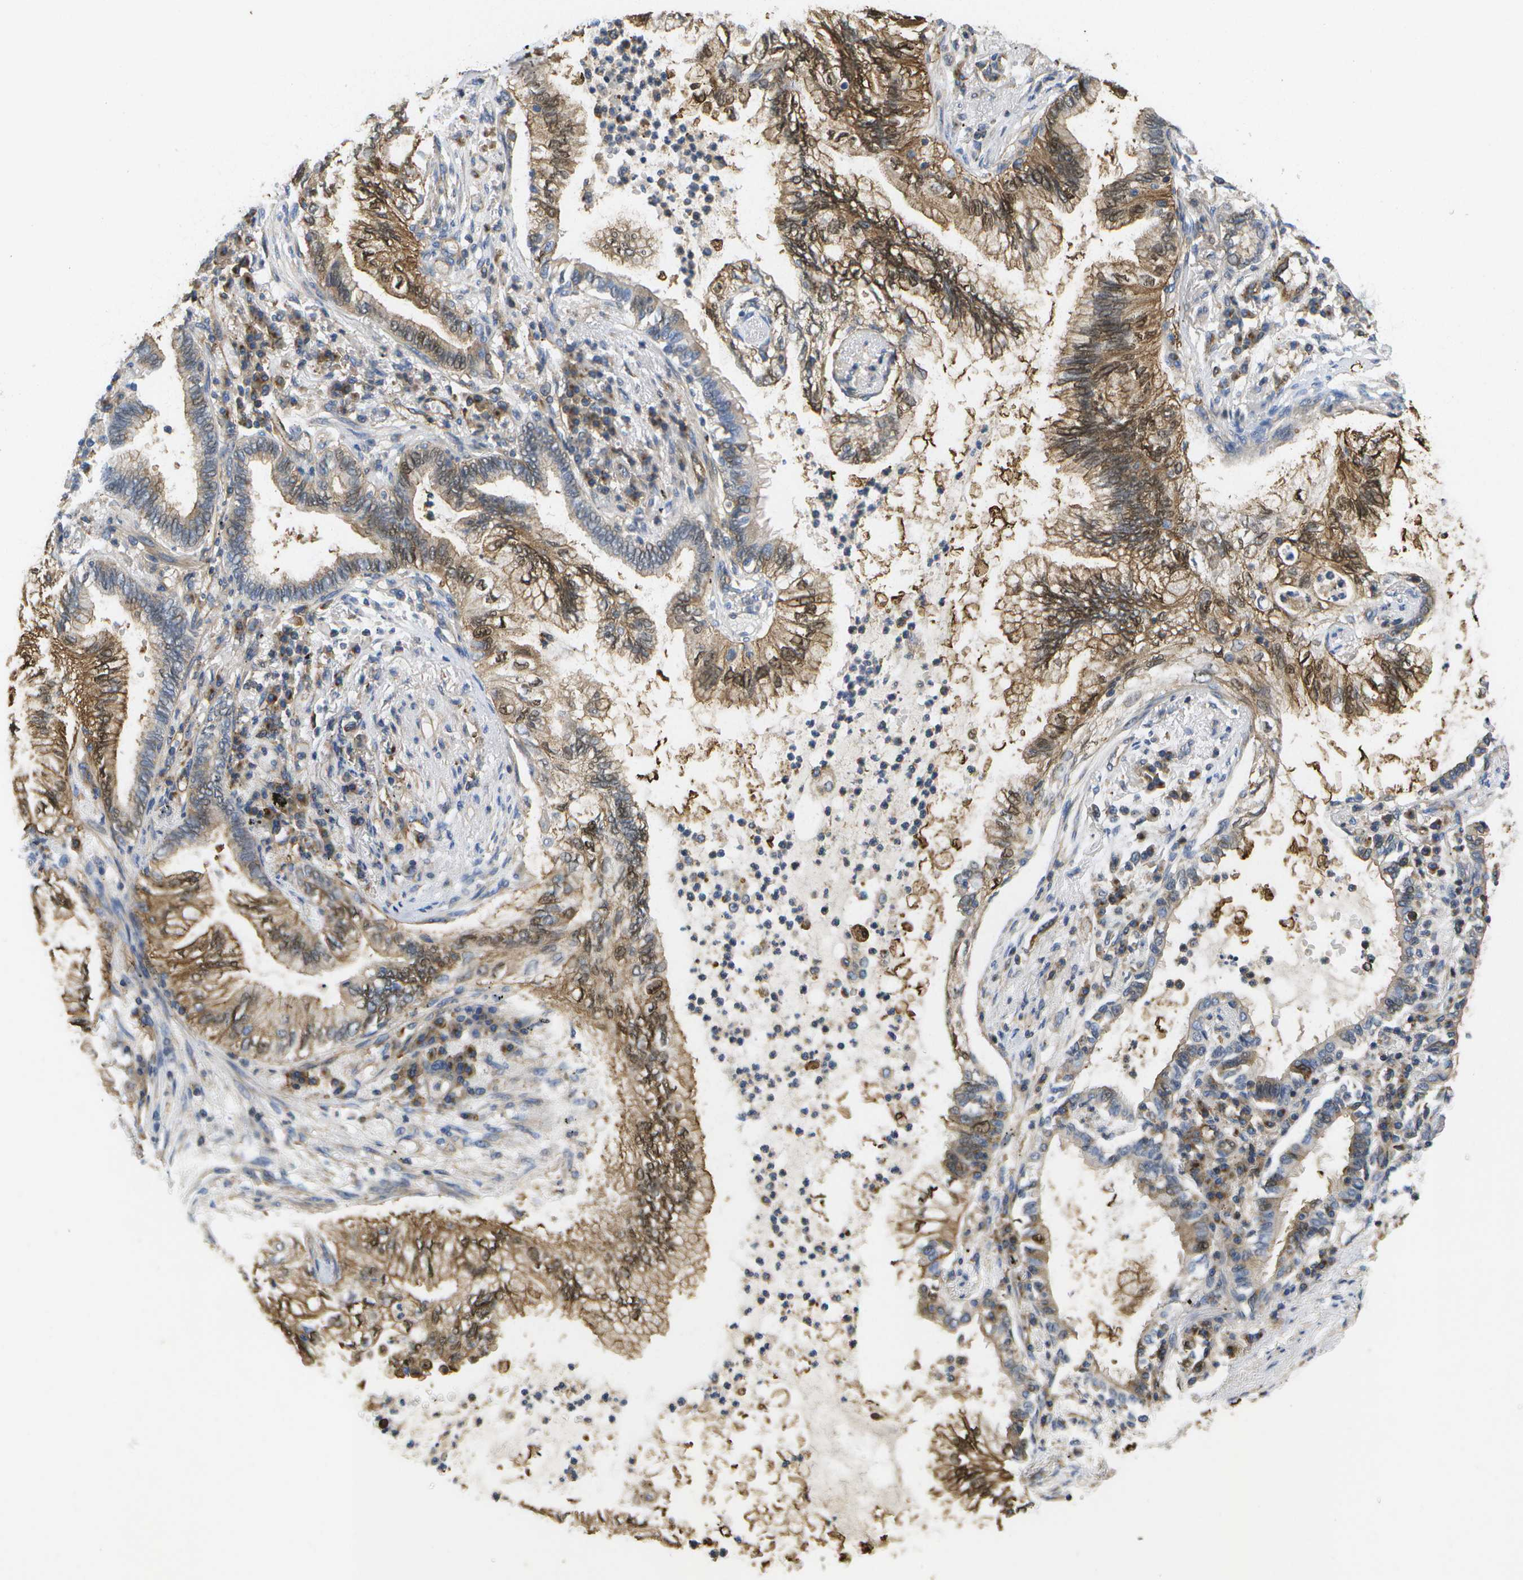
{"staining": {"intensity": "moderate", "quantity": ">75%", "location": "cytoplasmic/membranous"}, "tissue": "lung cancer", "cell_type": "Tumor cells", "image_type": "cancer", "snomed": [{"axis": "morphology", "description": "Normal tissue, NOS"}, {"axis": "morphology", "description": "Adenocarcinoma, NOS"}, {"axis": "topography", "description": "Bronchus"}, {"axis": "topography", "description": "Lung"}], "caption": "Immunohistochemical staining of human lung cancer shows moderate cytoplasmic/membranous protein positivity in about >75% of tumor cells.", "gene": "BST2", "patient": {"sex": "female", "age": 70}}